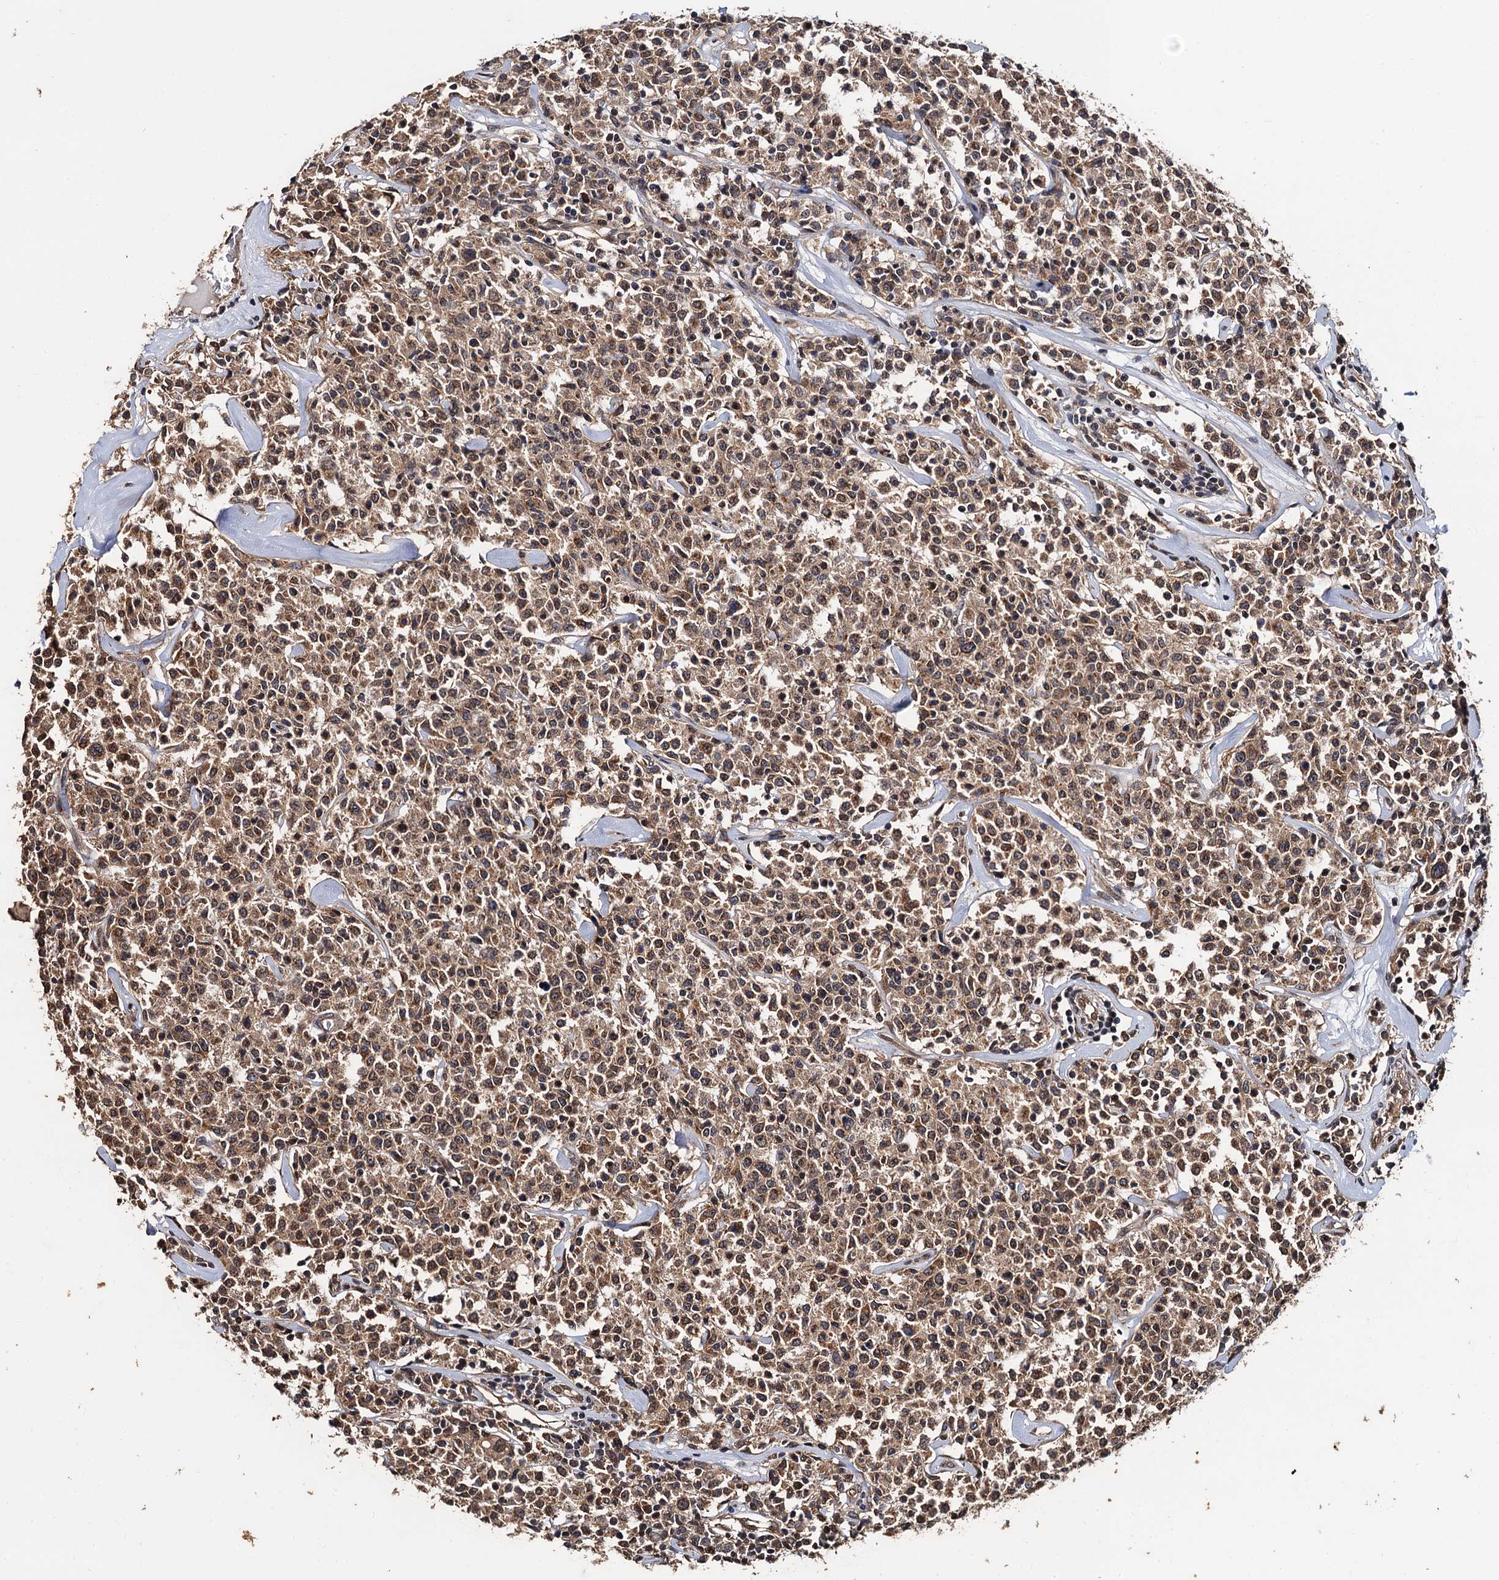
{"staining": {"intensity": "moderate", "quantity": ">75%", "location": "cytoplasmic/membranous"}, "tissue": "lymphoma", "cell_type": "Tumor cells", "image_type": "cancer", "snomed": [{"axis": "morphology", "description": "Malignant lymphoma, non-Hodgkin's type, Low grade"}, {"axis": "topography", "description": "Small intestine"}], "caption": "Immunohistochemistry (IHC) of human malignant lymphoma, non-Hodgkin's type (low-grade) shows medium levels of moderate cytoplasmic/membranous staining in approximately >75% of tumor cells.", "gene": "MIER2", "patient": {"sex": "female", "age": 59}}